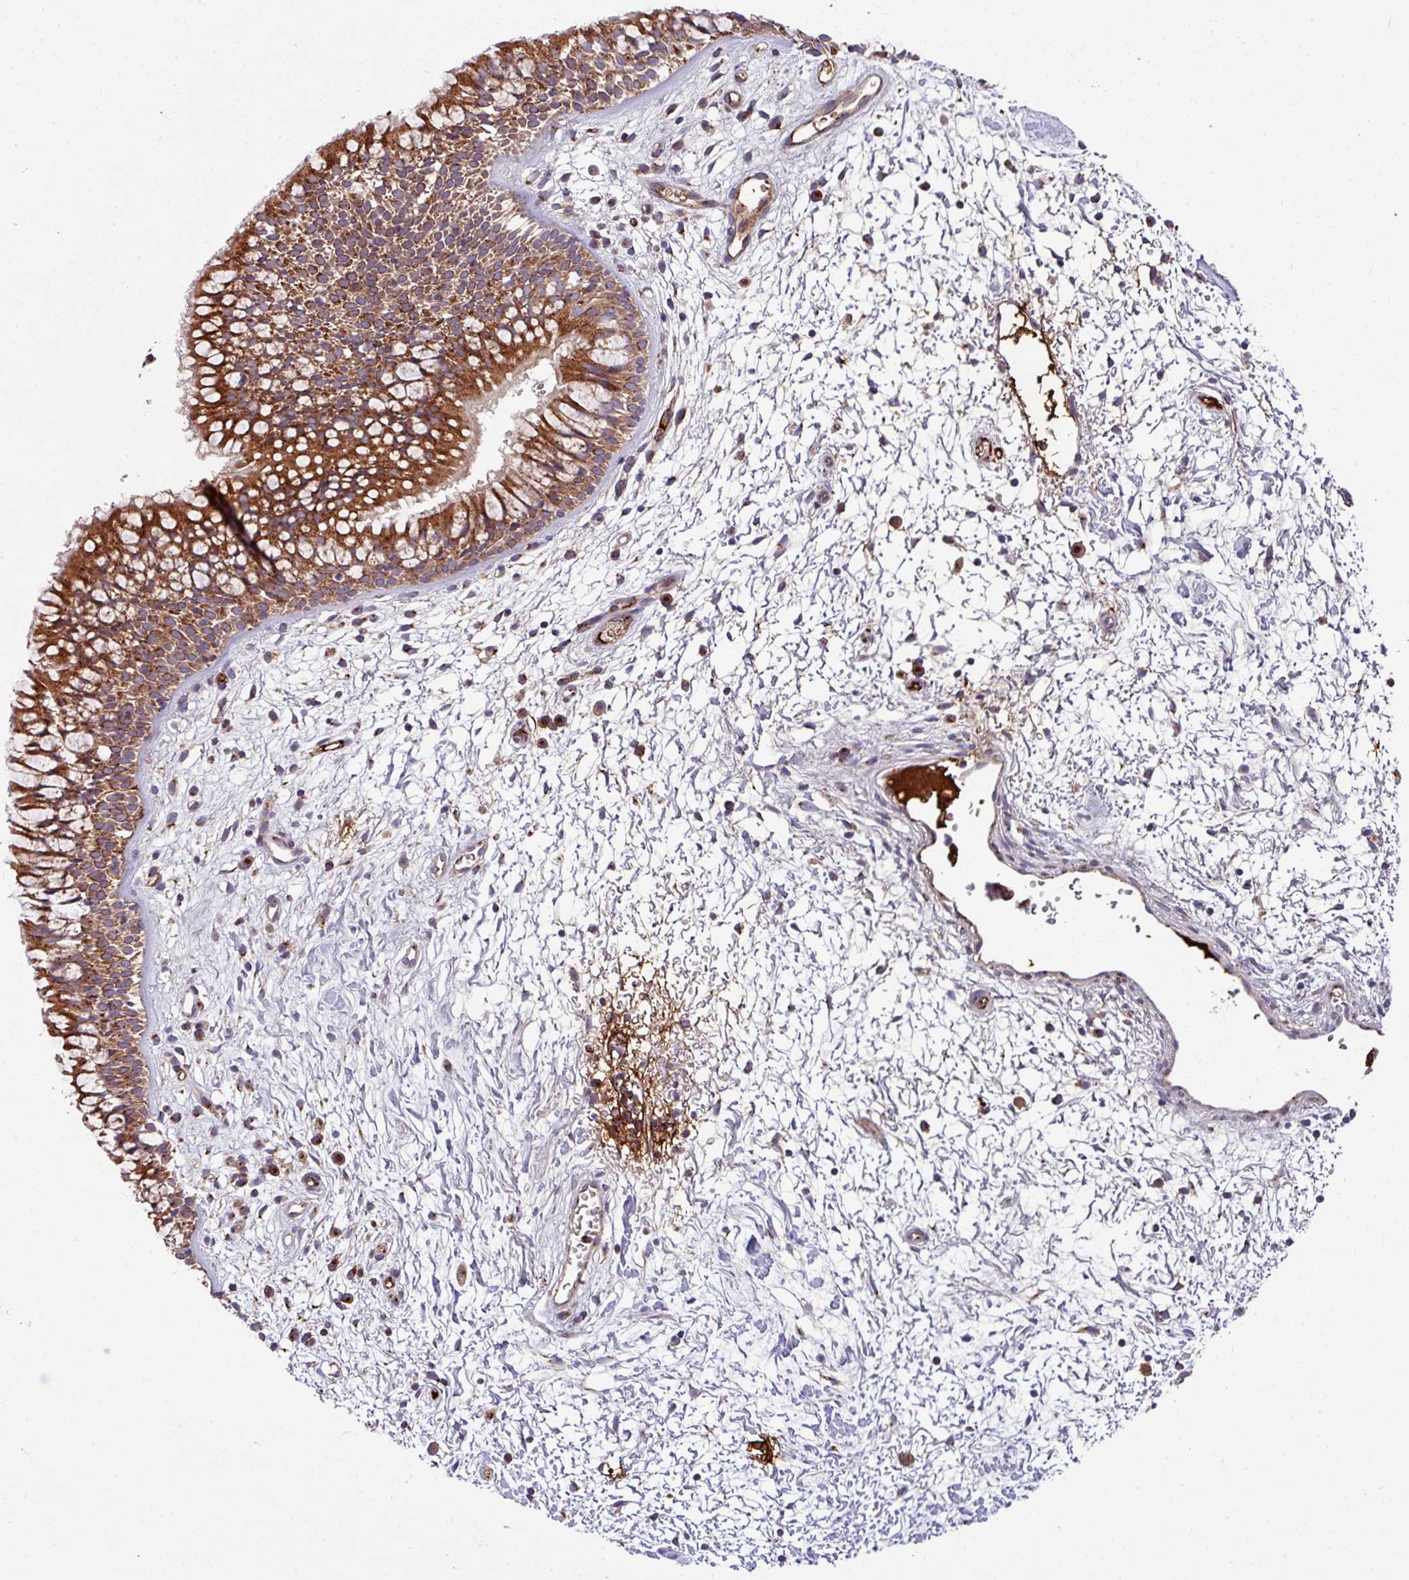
{"staining": {"intensity": "strong", "quantity": ">75%", "location": "cytoplasmic/membranous"}, "tissue": "nasopharynx", "cell_type": "Respiratory epithelial cells", "image_type": "normal", "snomed": [{"axis": "morphology", "description": "Normal tissue, NOS"}, {"axis": "topography", "description": "Nasopharynx"}], "caption": "Normal nasopharynx shows strong cytoplasmic/membranous staining in about >75% of respiratory epithelial cells, visualized by immunohistochemistry.", "gene": "LSM12", "patient": {"sex": "male", "age": 65}}